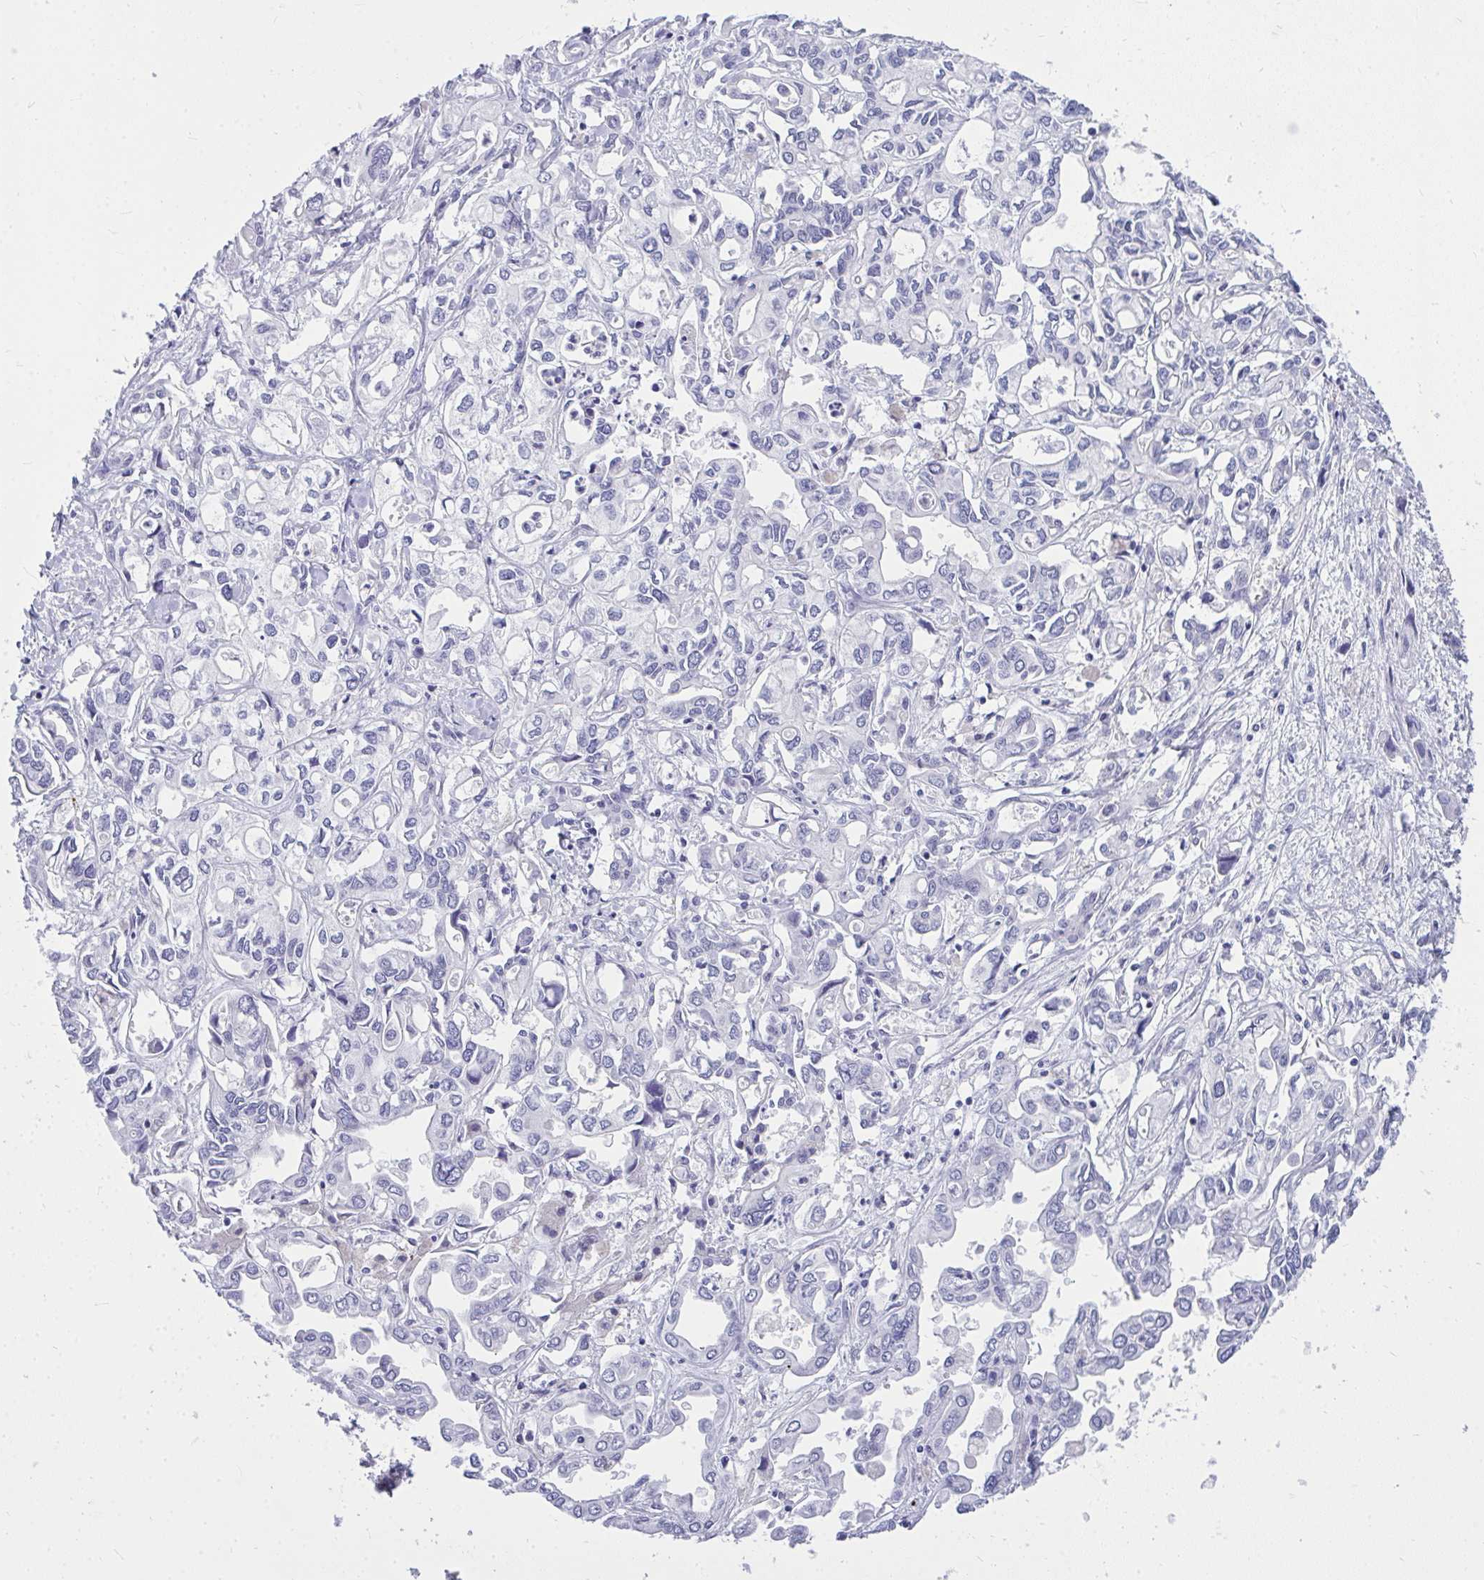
{"staining": {"intensity": "negative", "quantity": "none", "location": "none"}, "tissue": "liver cancer", "cell_type": "Tumor cells", "image_type": "cancer", "snomed": [{"axis": "morphology", "description": "Cholangiocarcinoma"}, {"axis": "topography", "description": "Liver"}], "caption": "This is a image of immunohistochemistry (IHC) staining of liver cancer, which shows no staining in tumor cells. (Stains: DAB (3,3'-diaminobenzidine) immunohistochemistry (IHC) with hematoxylin counter stain, Microscopy: brightfield microscopy at high magnification).", "gene": "TSBP1", "patient": {"sex": "female", "age": 64}}